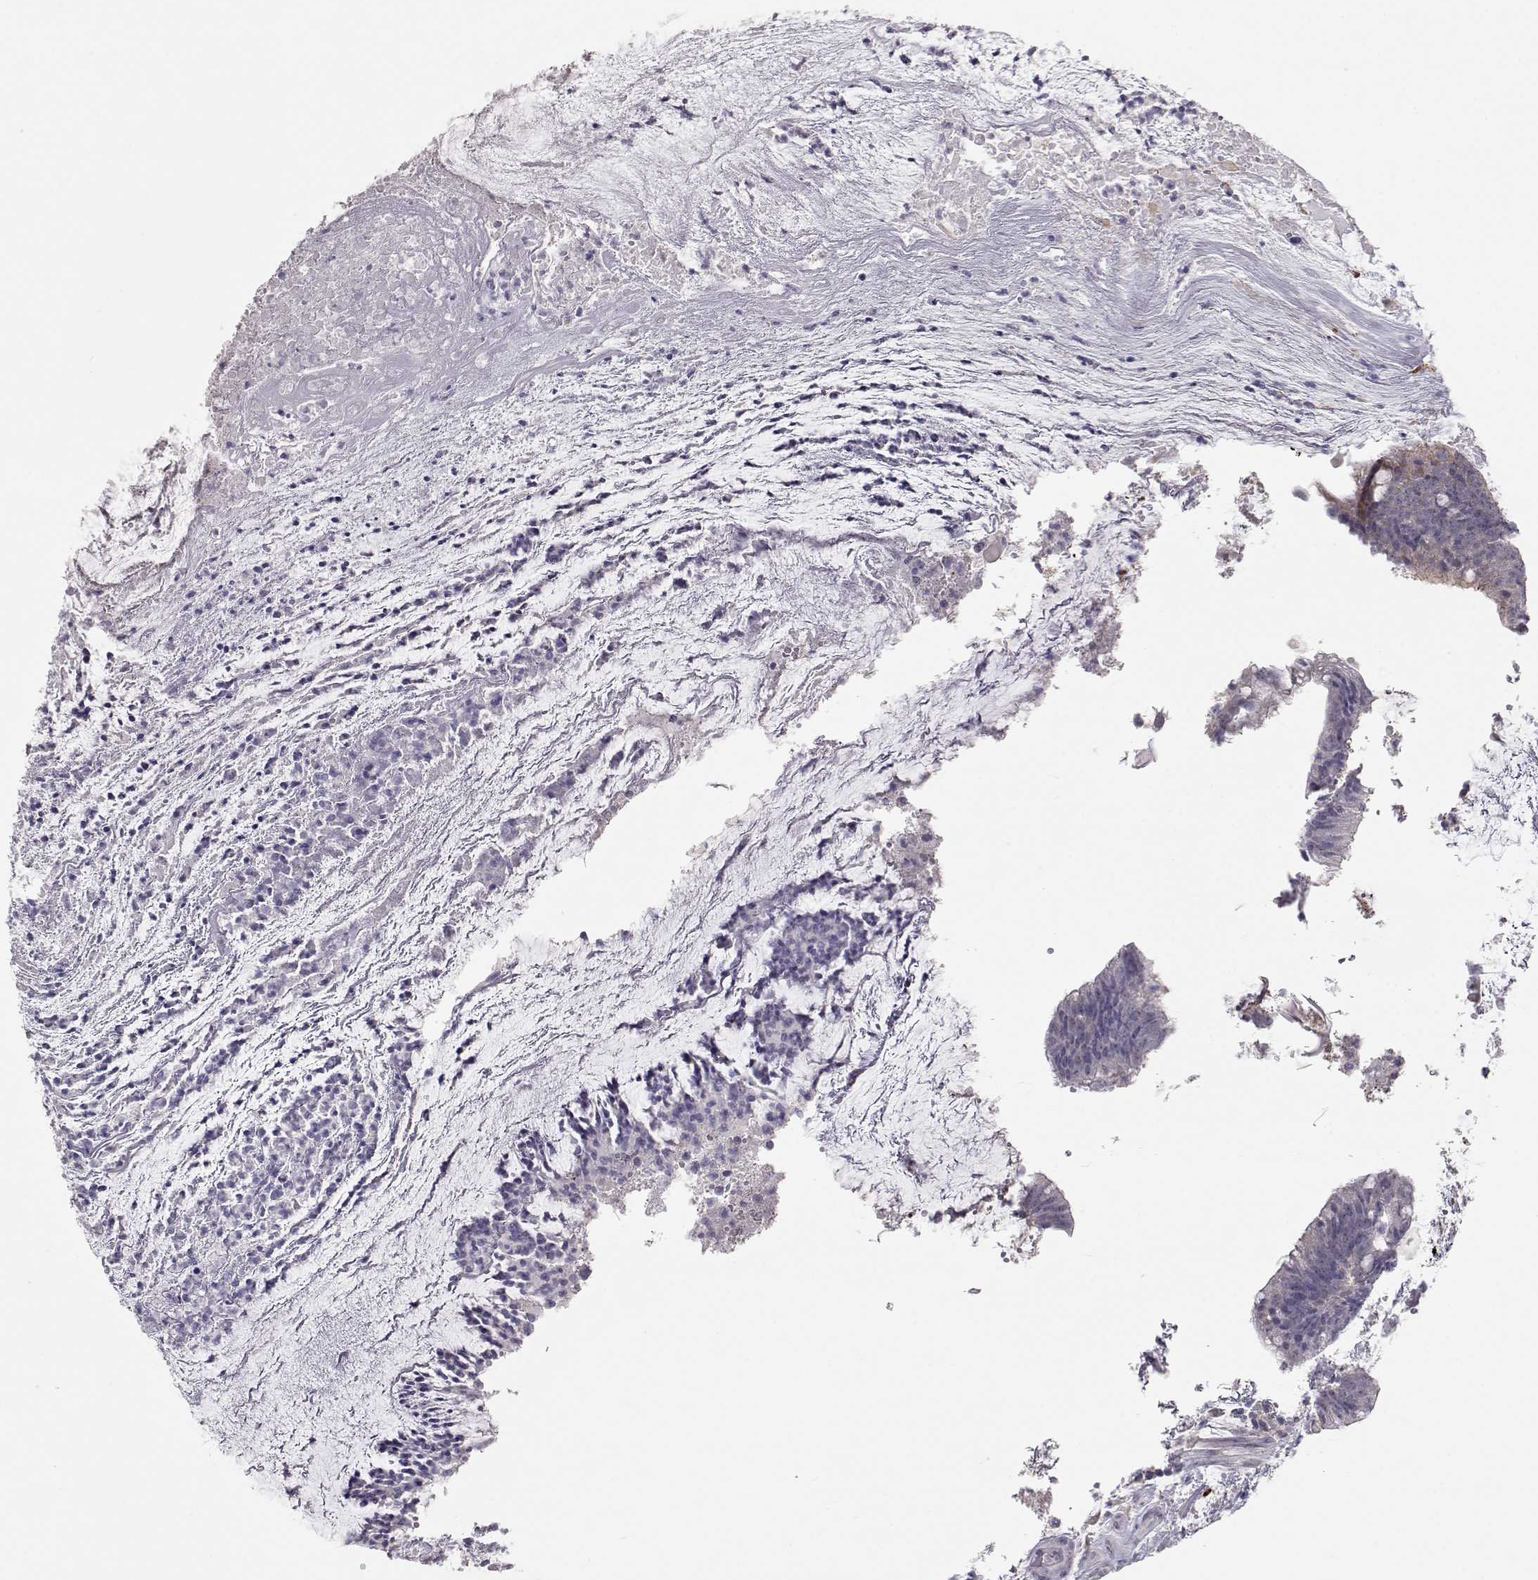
{"staining": {"intensity": "negative", "quantity": "none", "location": "none"}, "tissue": "colorectal cancer", "cell_type": "Tumor cells", "image_type": "cancer", "snomed": [{"axis": "morphology", "description": "Adenocarcinoma, NOS"}, {"axis": "topography", "description": "Colon"}], "caption": "Immunohistochemistry (IHC) micrograph of neoplastic tissue: human colorectal cancer stained with DAB (3,3'-diaminobenzidine) exhibits no significant protein positivity in tumor cells.", "gene": "NPVF", "patient": {"sex": "female", "age": 43}}